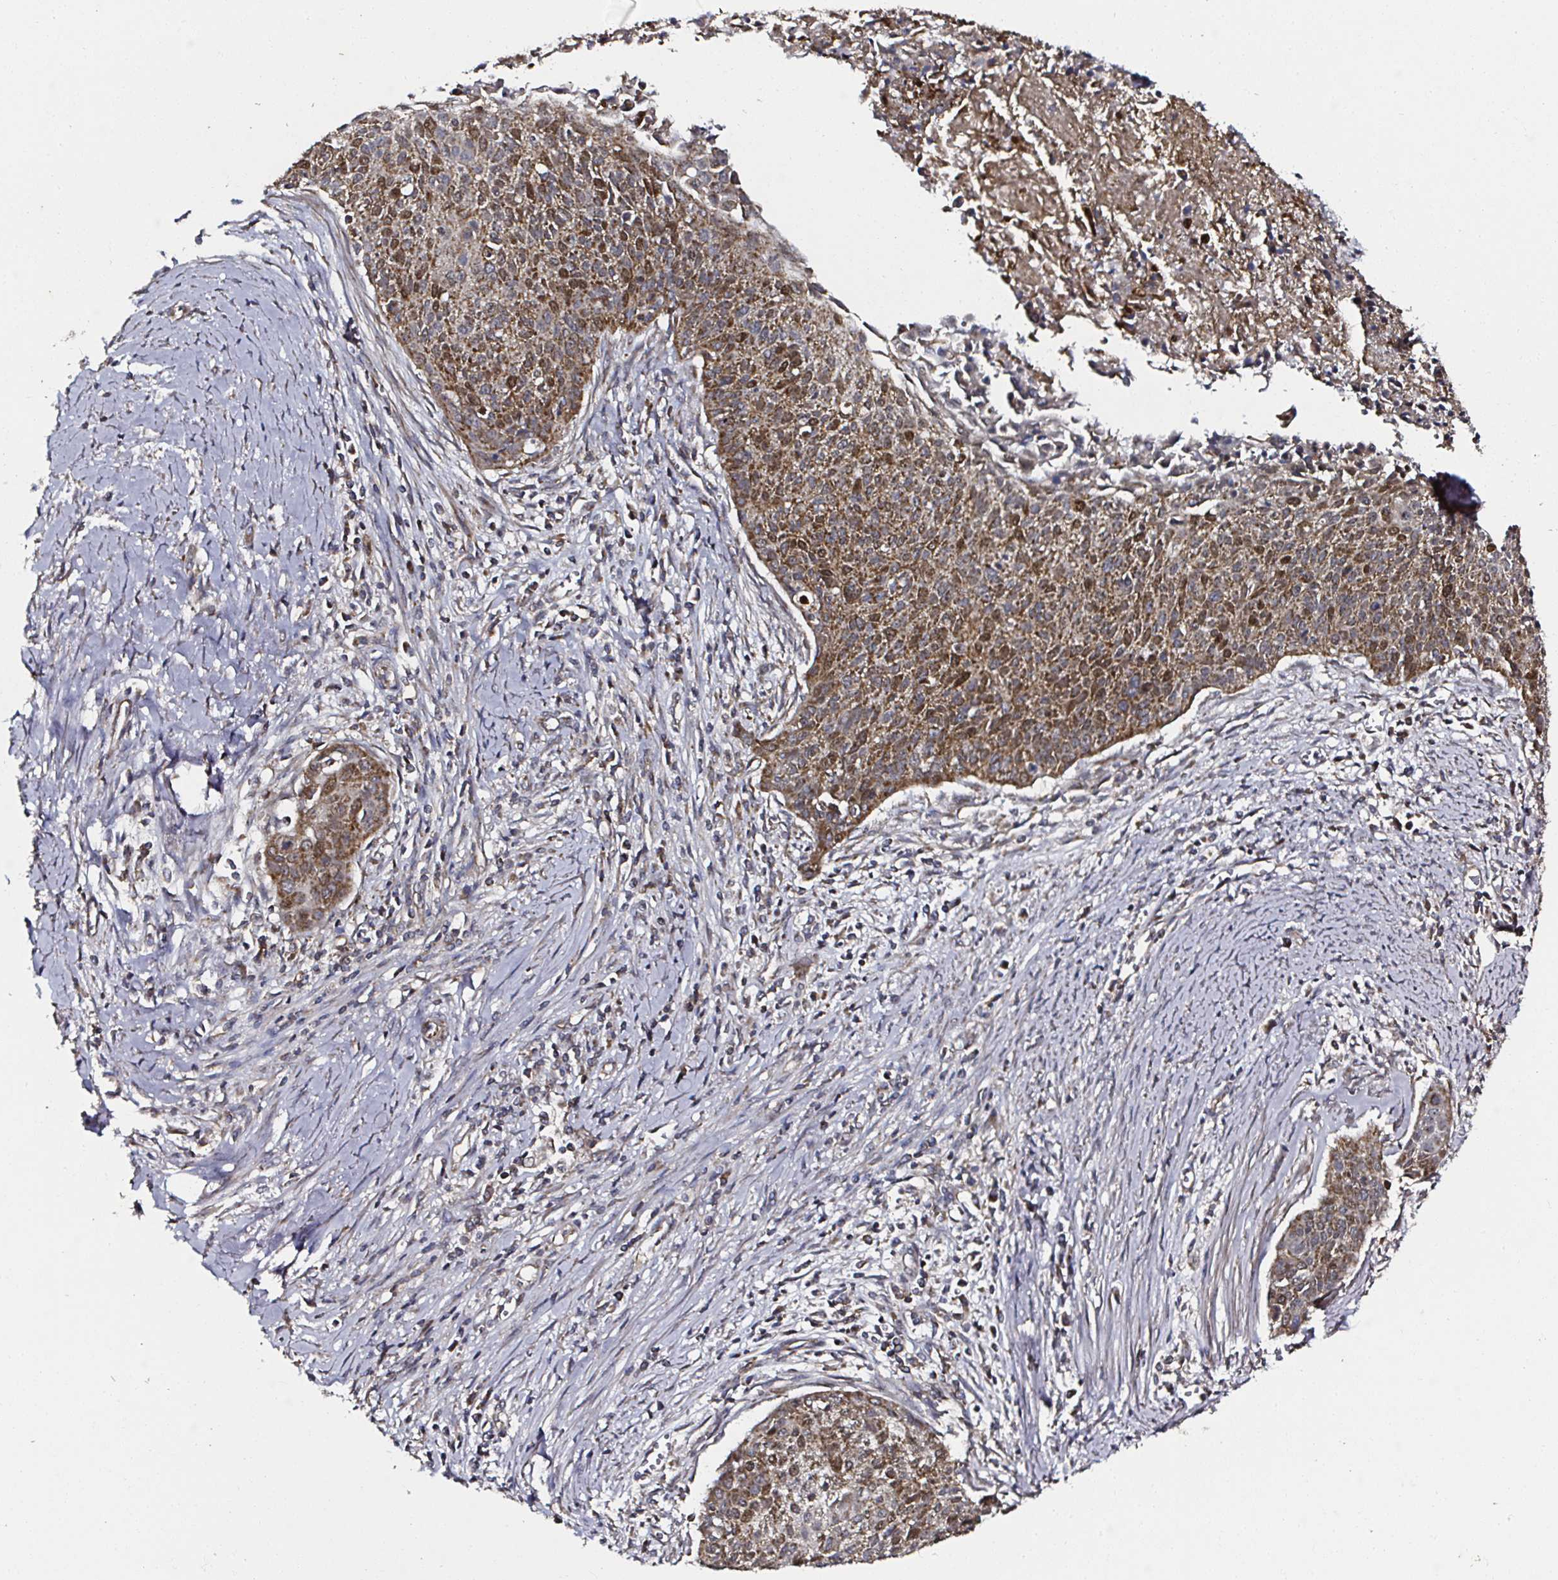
{"staining": {"intensity": "strong", "quantity": ">75%", "location": "cytoplasmic/membranous,nuclear"}, "tissue": "cervical cancer", "cell_type": "Tumor cells", "image_type": "cancer", "snomed": [{"axis": "morphology", "description": "Squamous cell carcinoma, NOS"}, {"axis": "topography", "description": "Cervix"}], "caption": "Immunohistochemical staining of squamous cell carcinoma (cervical) shows strong cytoplasmic/membranous and nuclear protein positivity in approximately >75% of tumor cells.", "gene": "ATAD3B", "patient": {"sex": "female", "age": 55}}